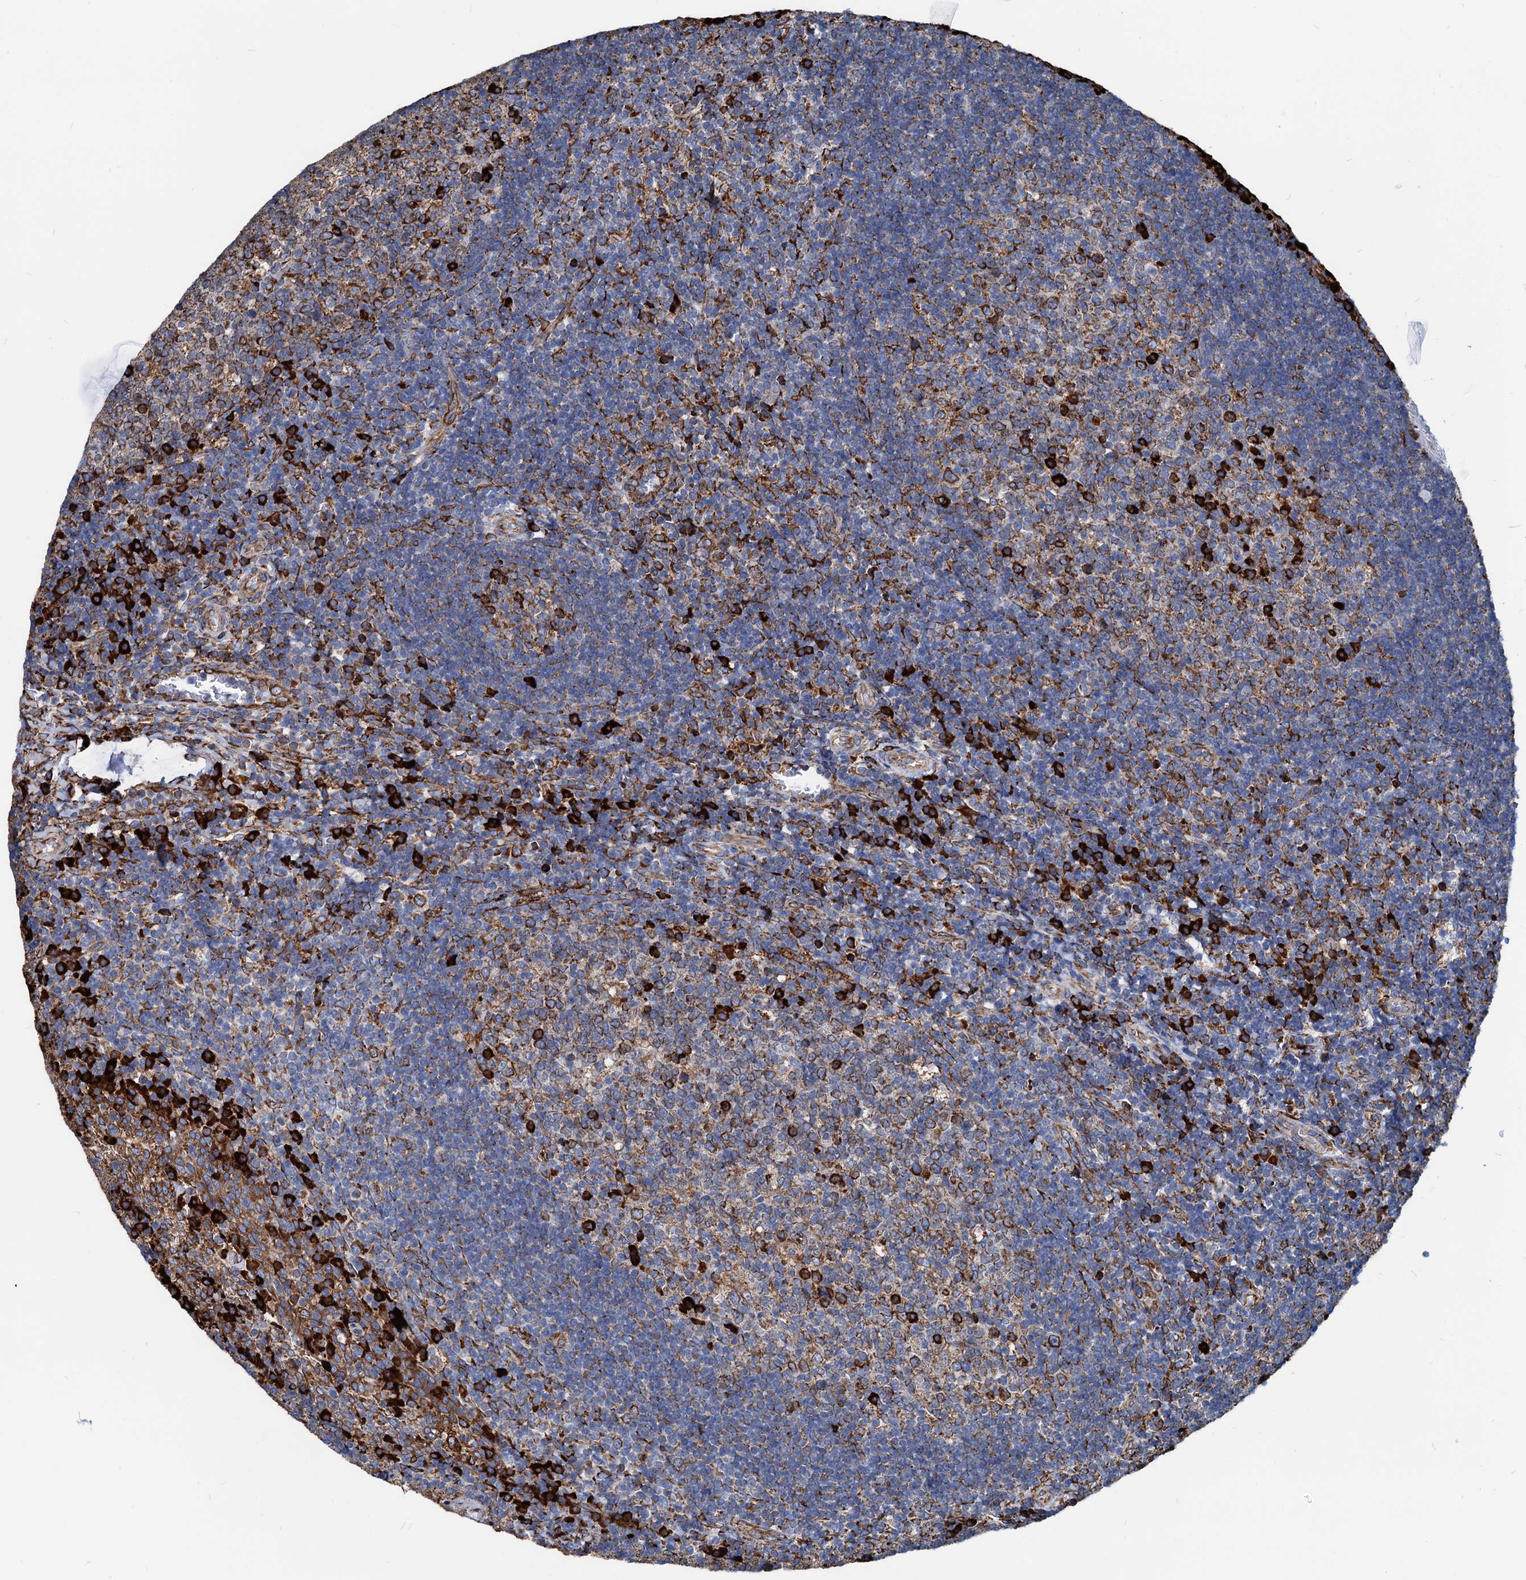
{"staining": {"intensity": "strong", "quantity": "<25%", "location": "cytoplasmic/membranous"}, "tissue": "tonsil", "cell_type": "Germinal center cells", "image_type": "normal", "snomed": [{"axis": "morphology", "description": "Normal tissue, NOS"}, {"axis": "topography", "description": "Tonsil"}], "caption": "Benign tonsil demonstrates strong cytoplasmic/membranous positivity in approximately <25% of germinal center cells (DAB (3,3'-diaminobenzidine) IHC, brown staining for protein, blue staining for nuclei)..", "gene": "HSPA5", "patient": {"sex": "female", "age": 10}}